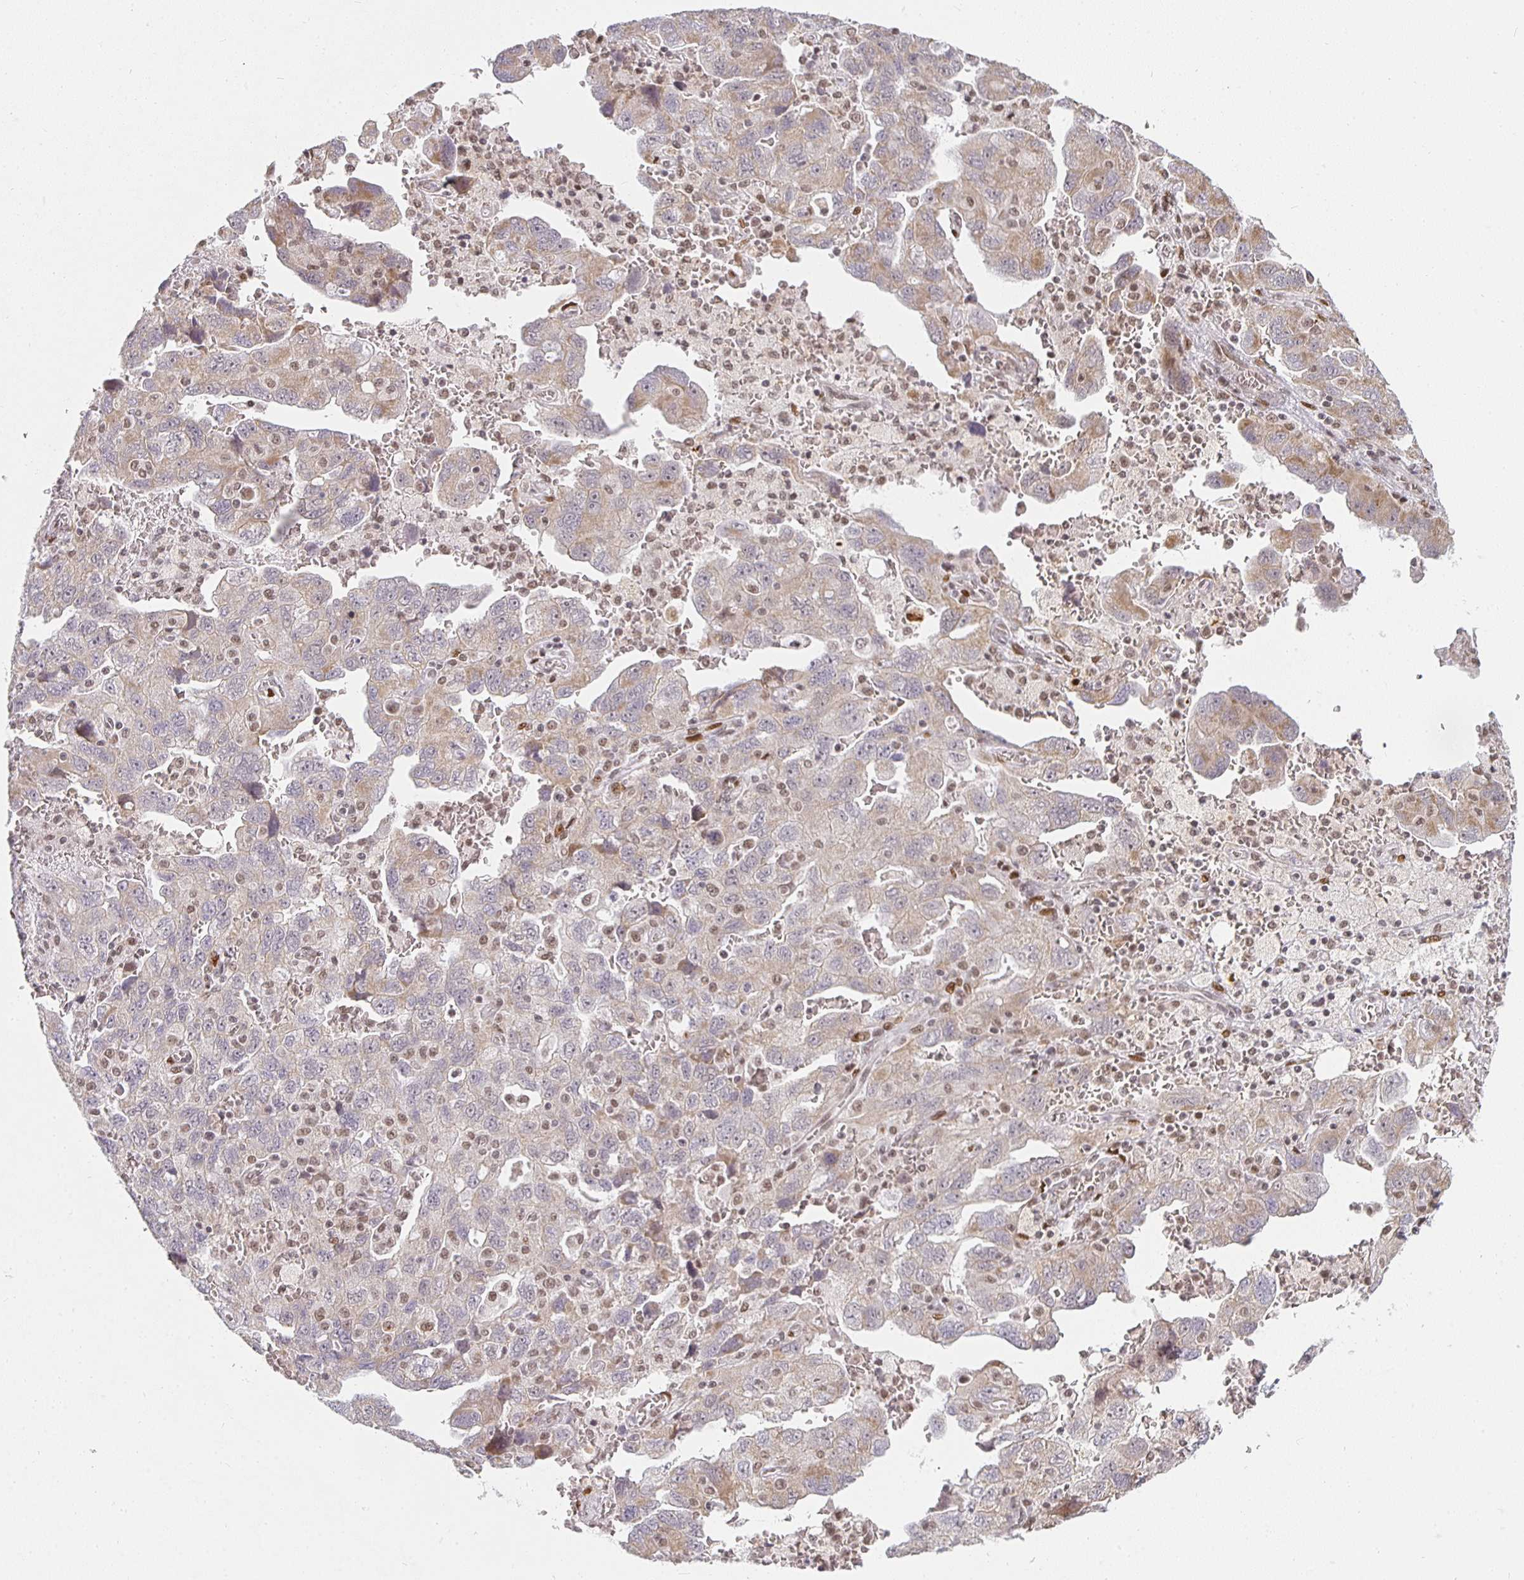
{"staining": {"intensity": "weak", "quantity": ">75%", "location": "cytoplasmic/membranous"}, "tissue": "ovarian cancer", "cell_type": "Tumor cells", "image_type": "cancer", "snomed": [{"axis": "morphology", "description": "Carcinoma, NOS"}, {"axis": "morphology", "description": "Cystadenocarcinoma, serous, NOS"}, {"axis": "topography", "description": "Ovary"}], "caption": "Weak cytoplasmic/membranous staining is identified in approximately >75% of tumor cells in serous cystadenocarcinoma (ovarian).", "gene": "SMARCA2", "patient": {"sex": "female", "age": 69}}